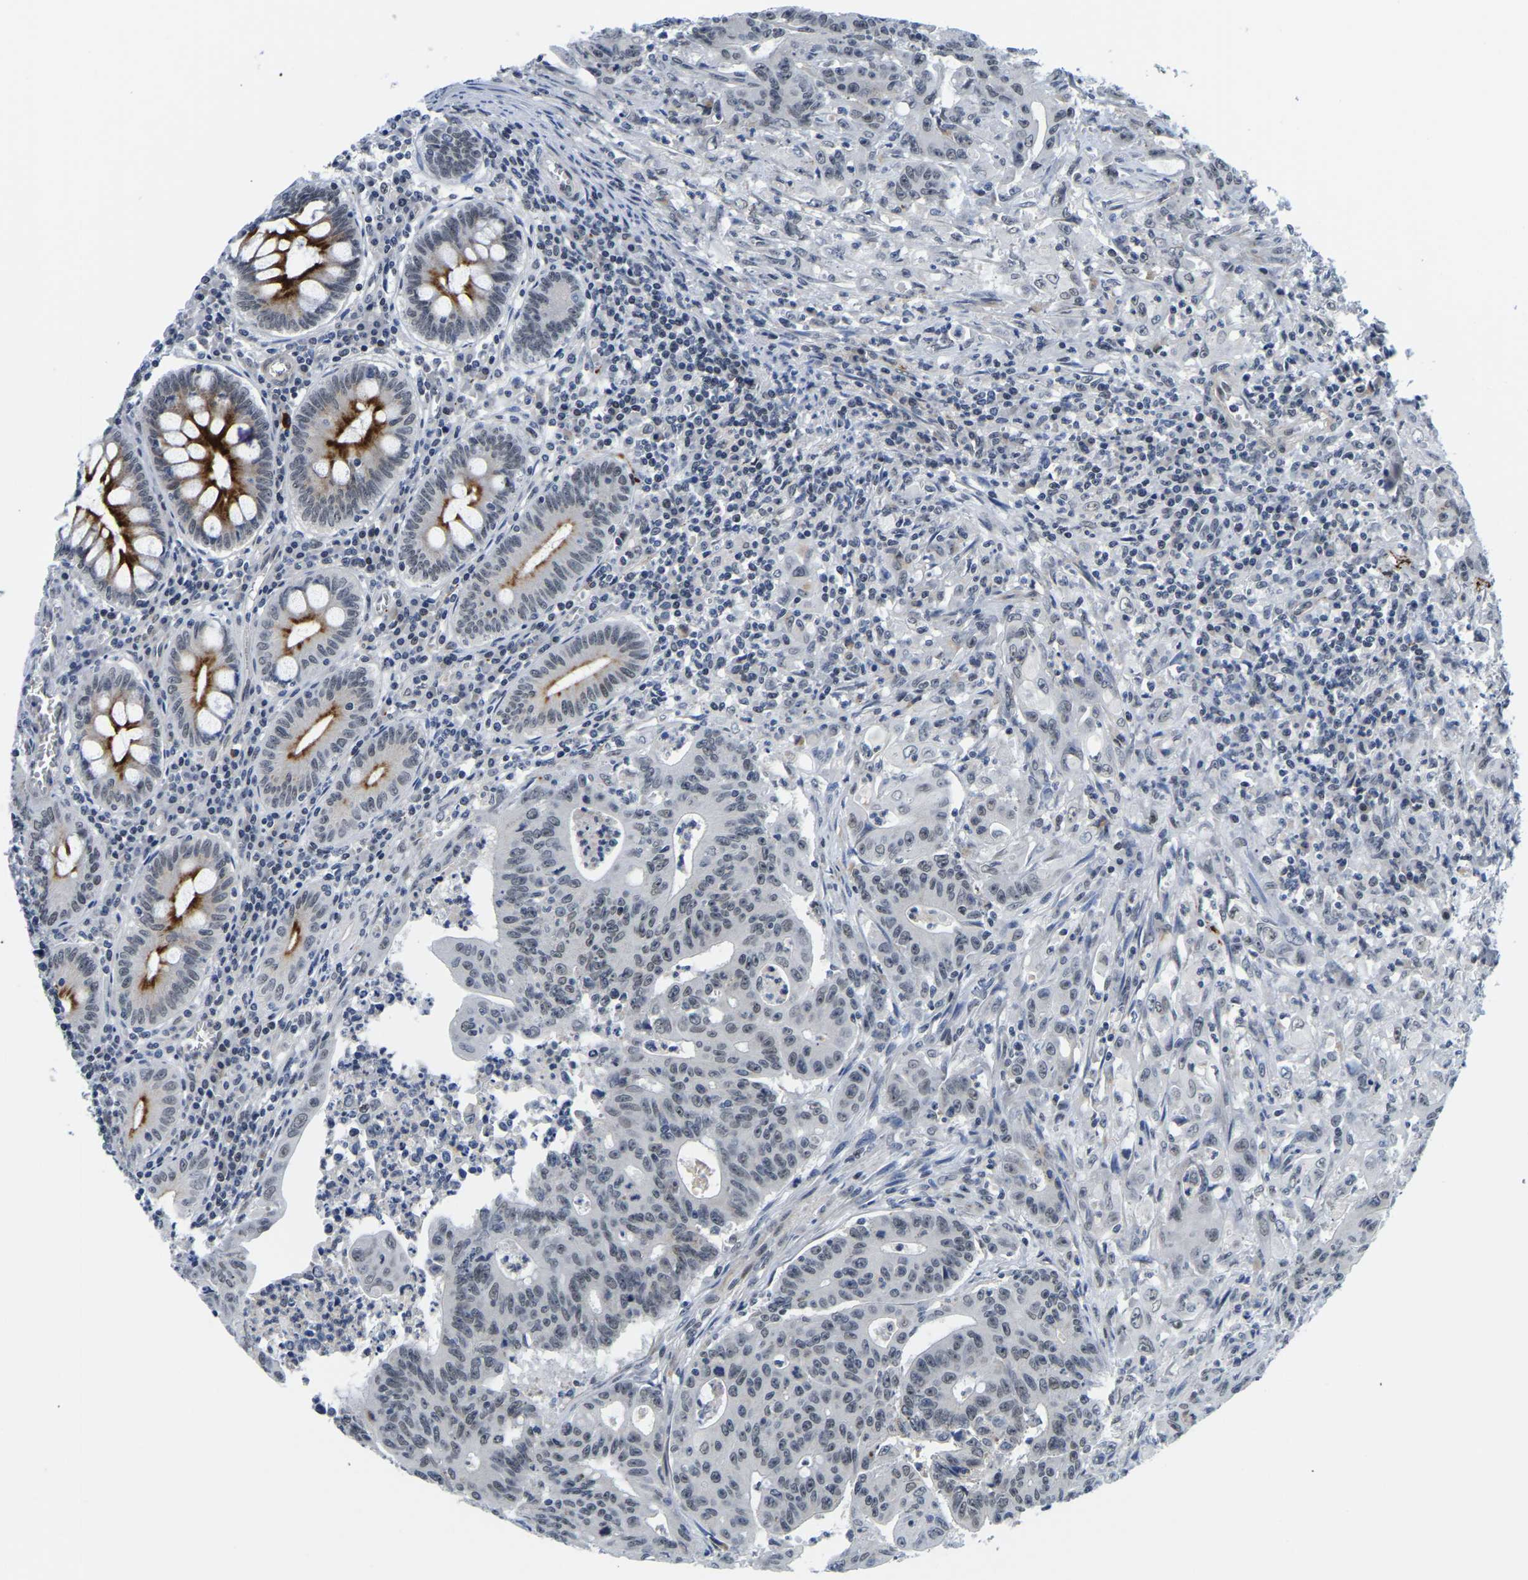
{"staining": {"intensity": "negative", "quantity": "none", "location": "none"}, "tissue": "colorectal cancer", "cell_type": "Tumor cells", "image_type": "cancer", "snomed": [{"axis": "morphology", "description": "Adenocarcinoma, NOS"}, {"axis": "topography", "description": "Colon"}], "caption": "Tumor cells are negative for brown protein staining in colorectal cancer. (Immunohistochemistry, brightfield microscopy, high magnification).", "gene": "POLDIP3", "patient": {"sex": "male", "age": 45}}